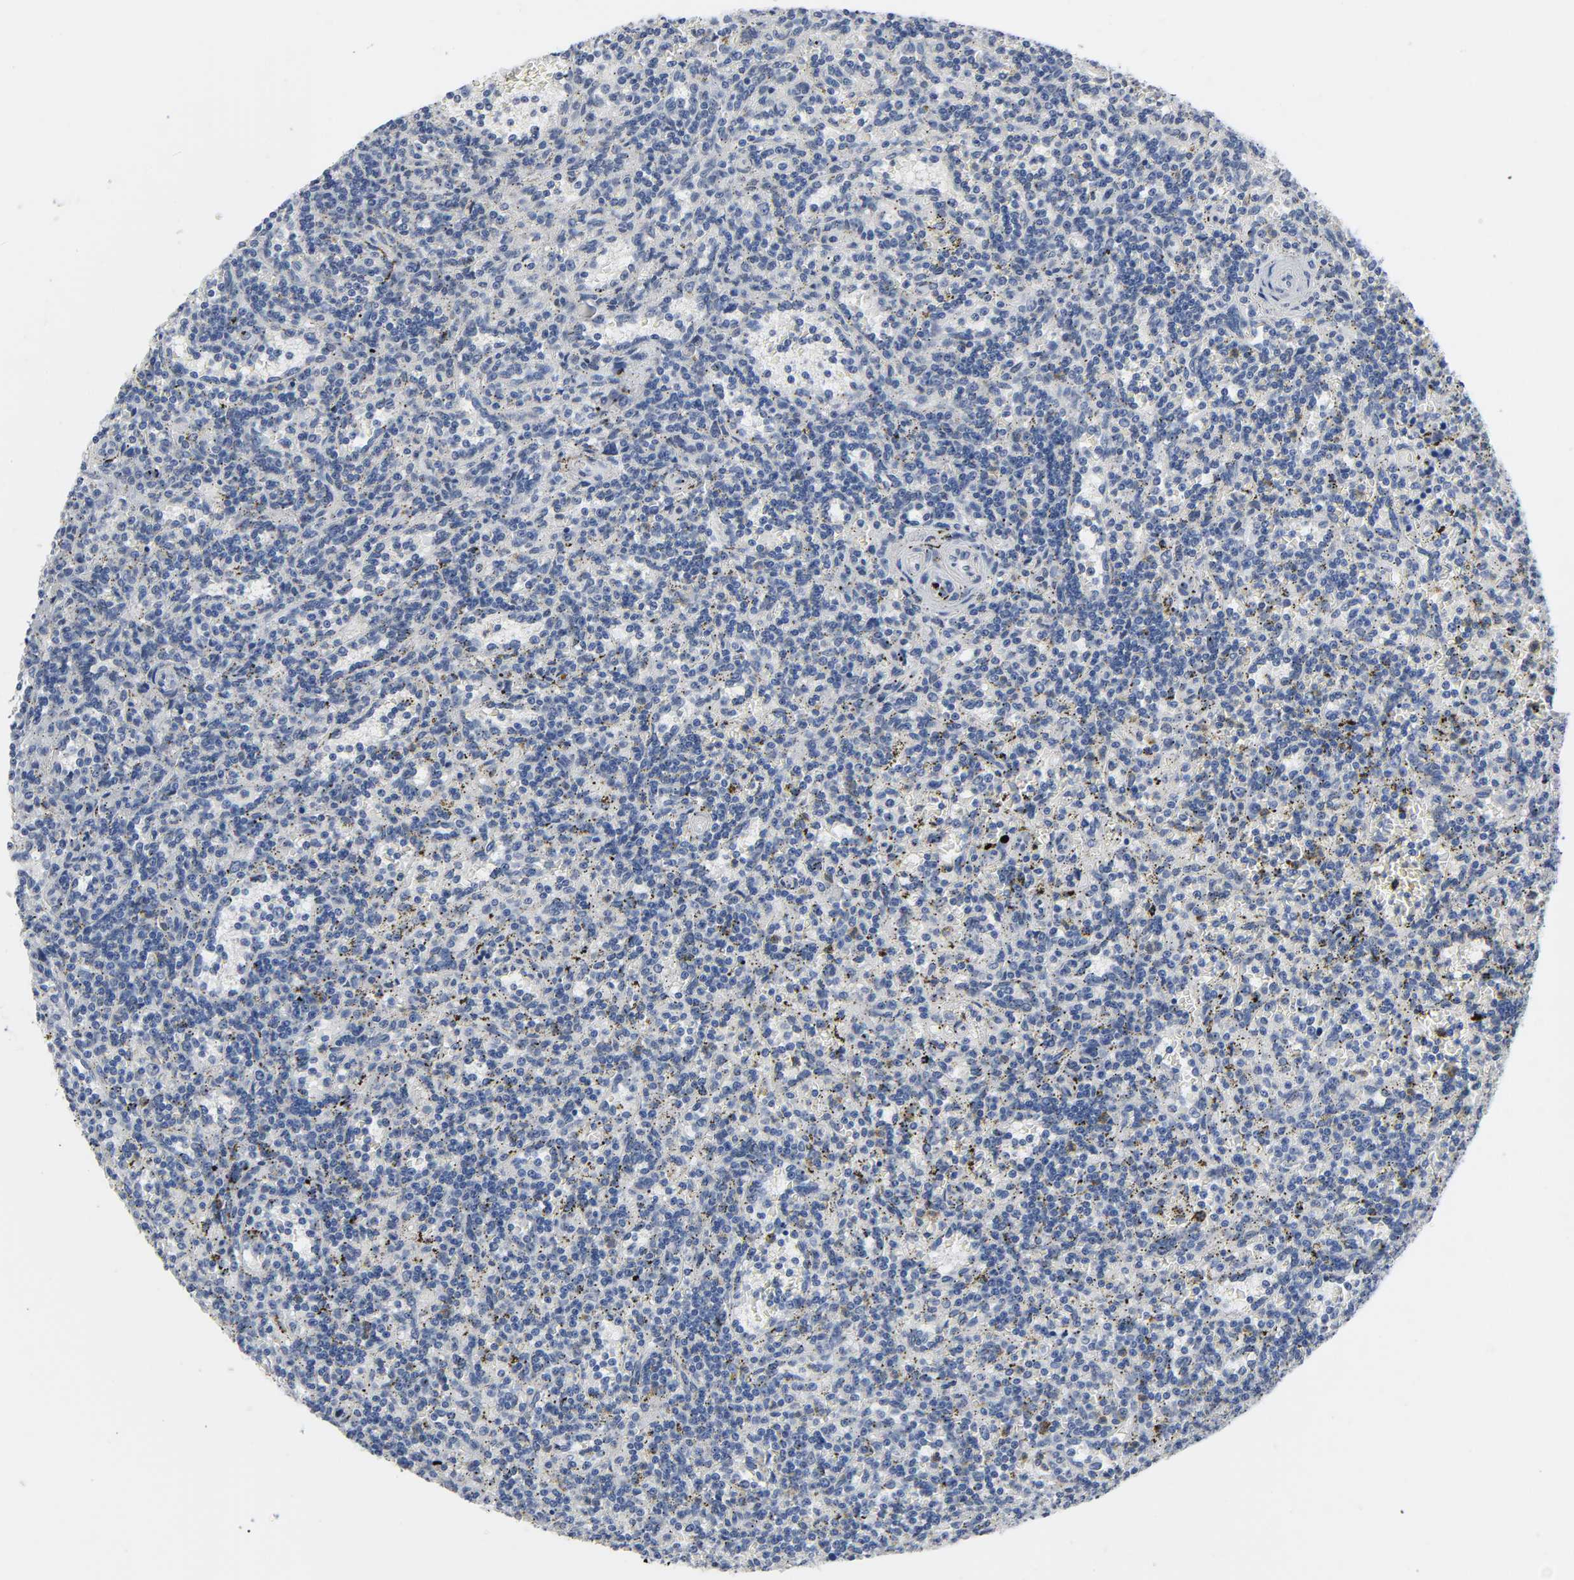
{"staining": {"intensity": "negative", "quantity": "none", "location": "none"}, "tissue": "lymphoma", "cell_type": "Tumor cells", "image_type": "cancer", "snomed": [{"axis": "morphology", "description": "Malignant lymphoma, non-Hodgkin's type, Low grade"}, {"axis": "topography", "description": "Spleen"}], "caption": "DAB immunohistochemical staining of human lymphoma shows no significant expression in tumor cells.", "gene": "SALL2", "patient": {"sex": "male", "age": 73}}